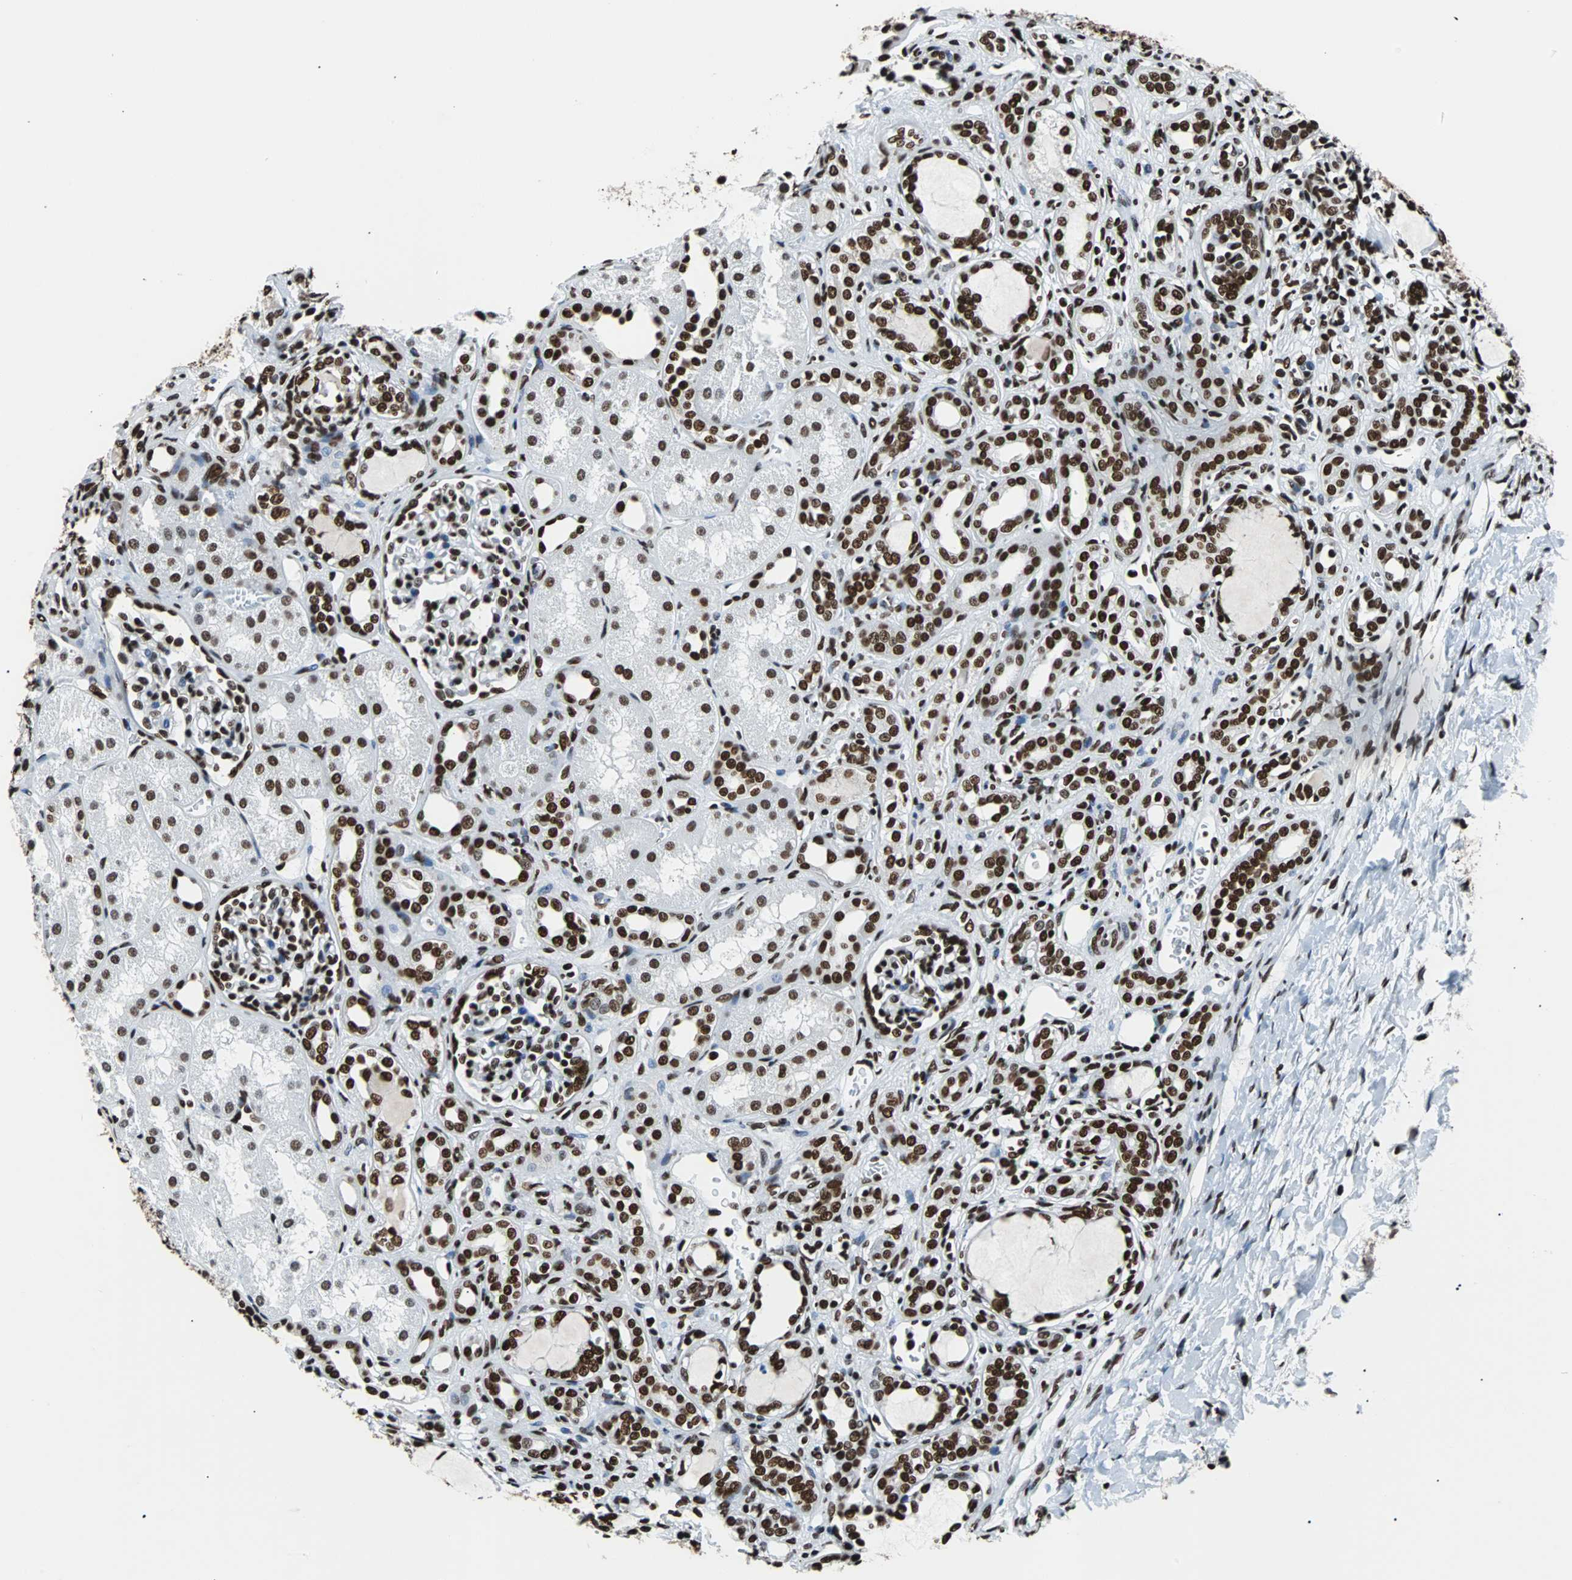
{"staining": {"intensity": "strong", "quantity": ">75%", "location": "nuclear"}, "tissue": "kidney", "cell_type": "Cells in glomeruli", "image_type": "normal", "snomed": [{"axis": "morphology", "description": "Normal tissue, NOS"}, {"axis": "topography", "description": "Kidney"}], "caption": "Immunohistochemistry histopathology image of benign human kidney stained for a protein (brown), which displays high levels of strong nuclear expression in about >75% of cells in glomeruli.", "gene": "FUBP1", "patient": {"sex": "male", "age": 7}}